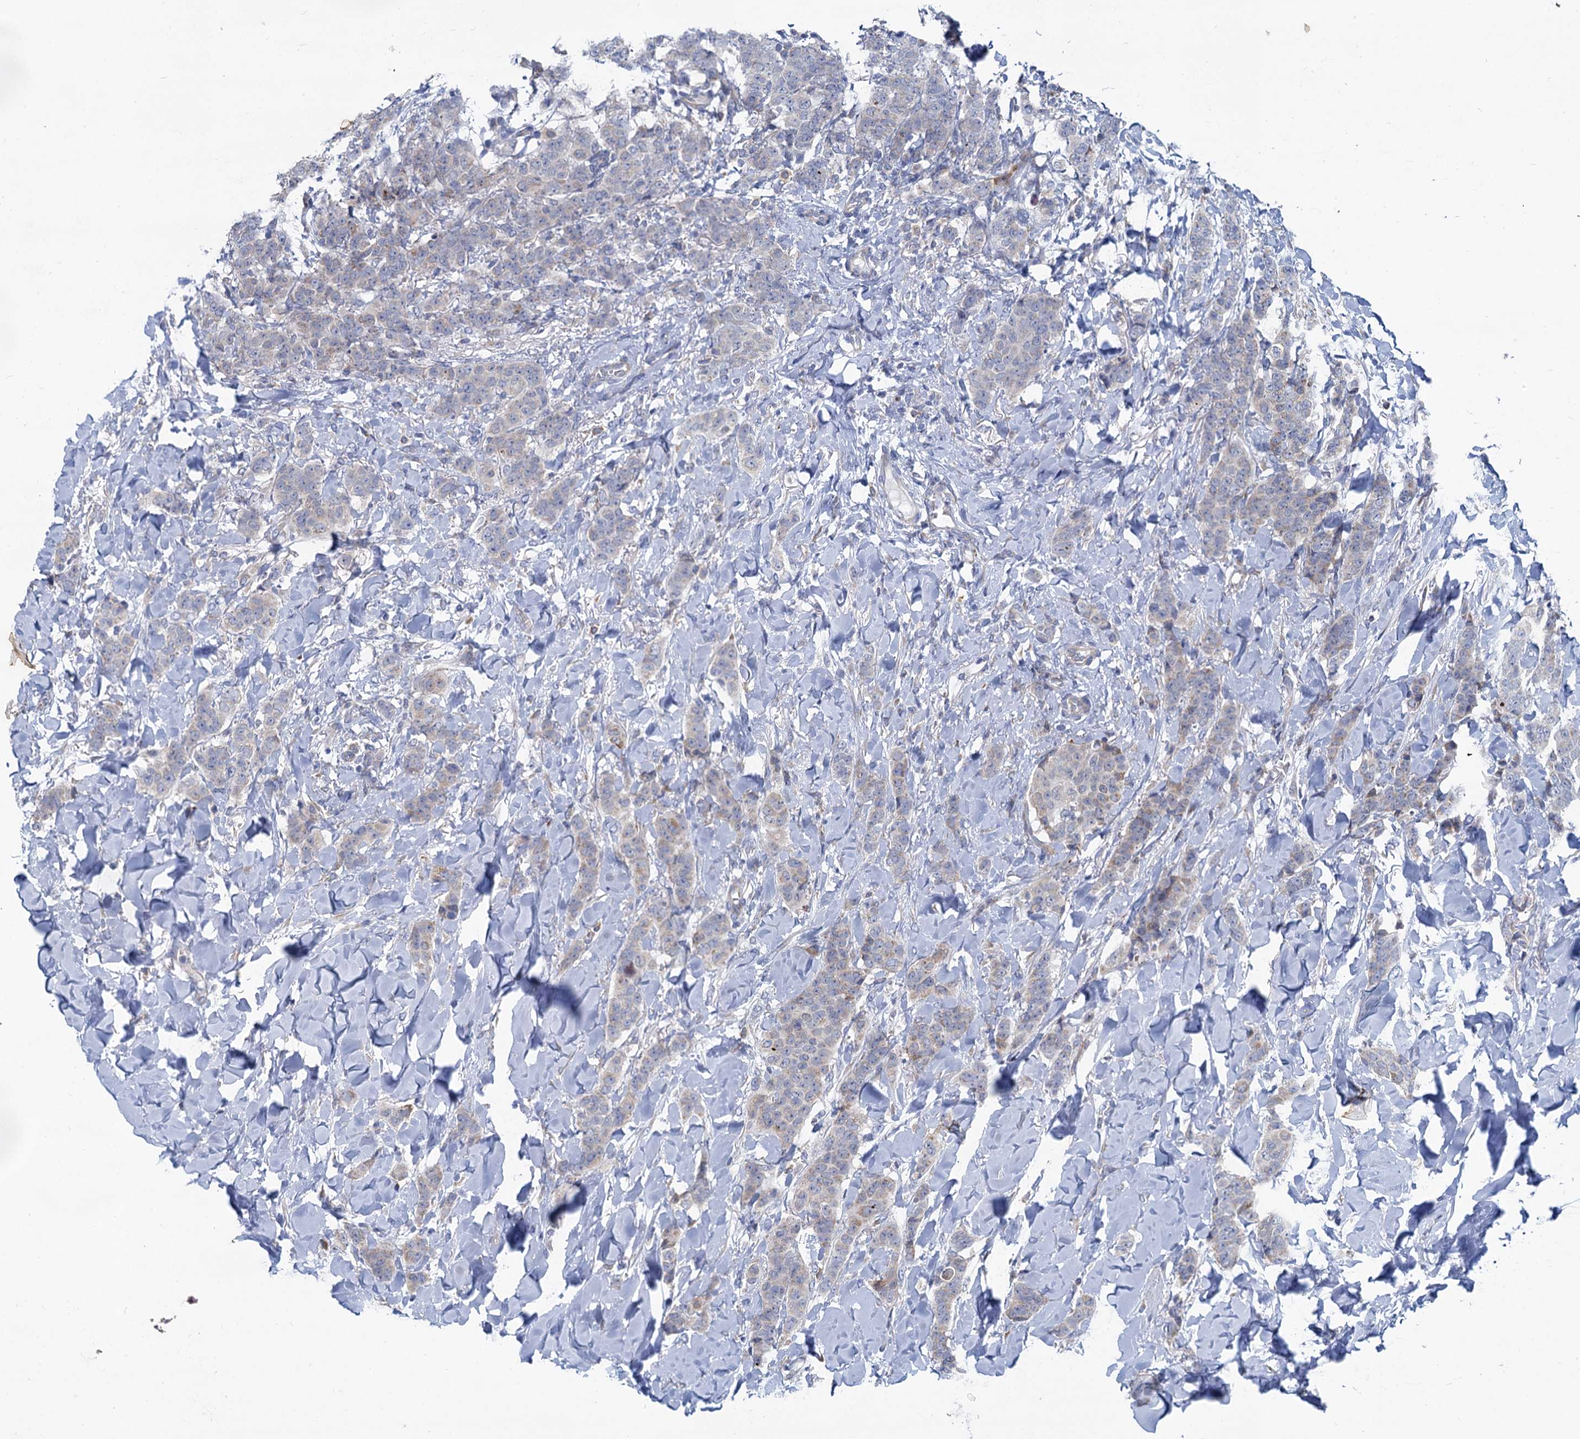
{"staining": {"intensity": "negative", "quantity": "none", "location": "none"}, "tissue": "breast cancer", "cell_type": "Tumor cells", "image_type": "cancer", "snomed": [{"axis": "morphology", "description": "Duct carcinoma"}, {"axis": "topography", "description": "Breast"}], "caption": "A photomicrograph of human breast invasive ductal carcinoma is negative for staining in tumor cells.", "gene": "PRSS35", "patient": {"sex": "female", "age": 40}}